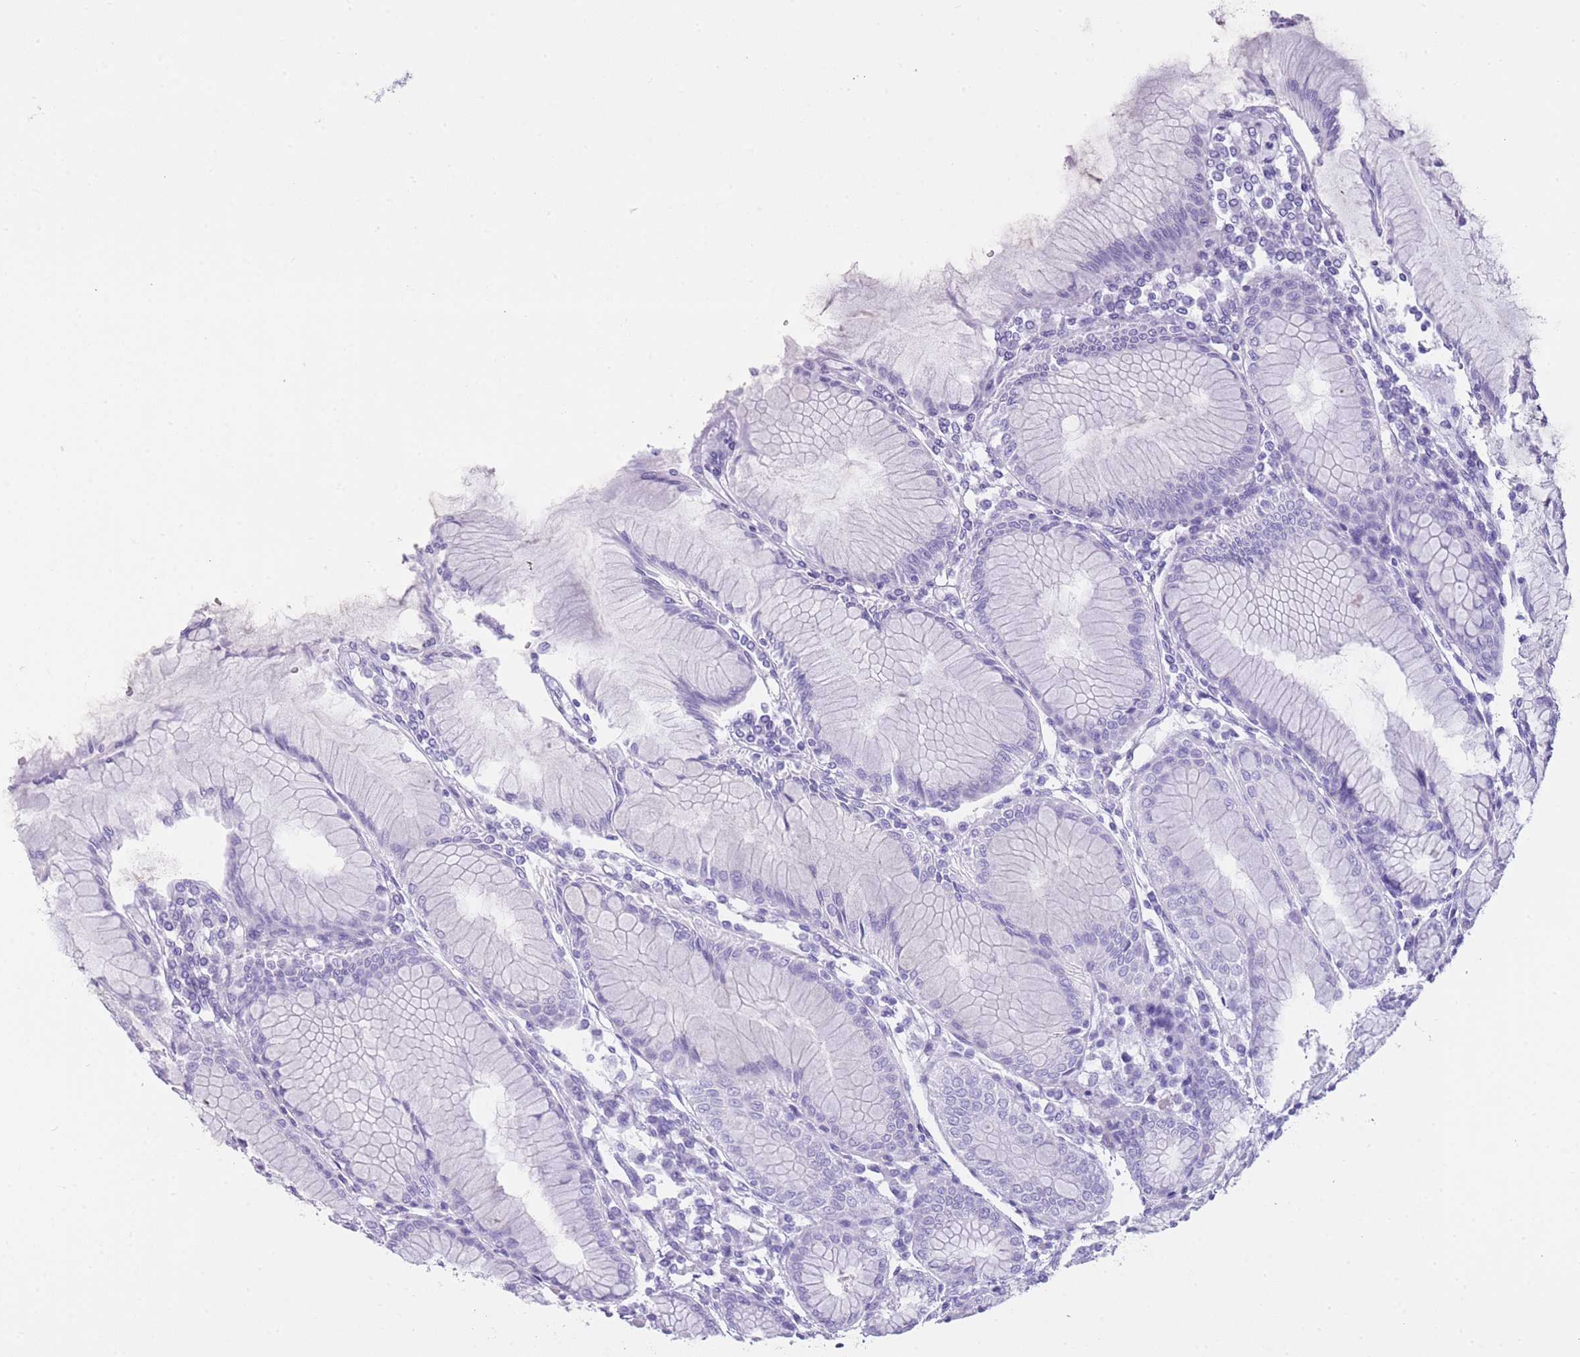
{"staining": {"intensity": "negative", "quantity": "none", "location": "none"}, "tissue": "stomach", "cell_type": "Glandular cells", "image_type": "normal", "snomed": [{"axis": "morphology", "description": "Normal tissue, NOS"}, {"axis": "topography", "description": "Stomach"}], "caption": "An immunohistochemistry (IHC) photomicrograph of normal stomach is shown. There is no staining in glandular cells of stomach. (DAB IHC, high magnification).", "gene": "INS", "patient": {"sex": "female", "age": 57}}